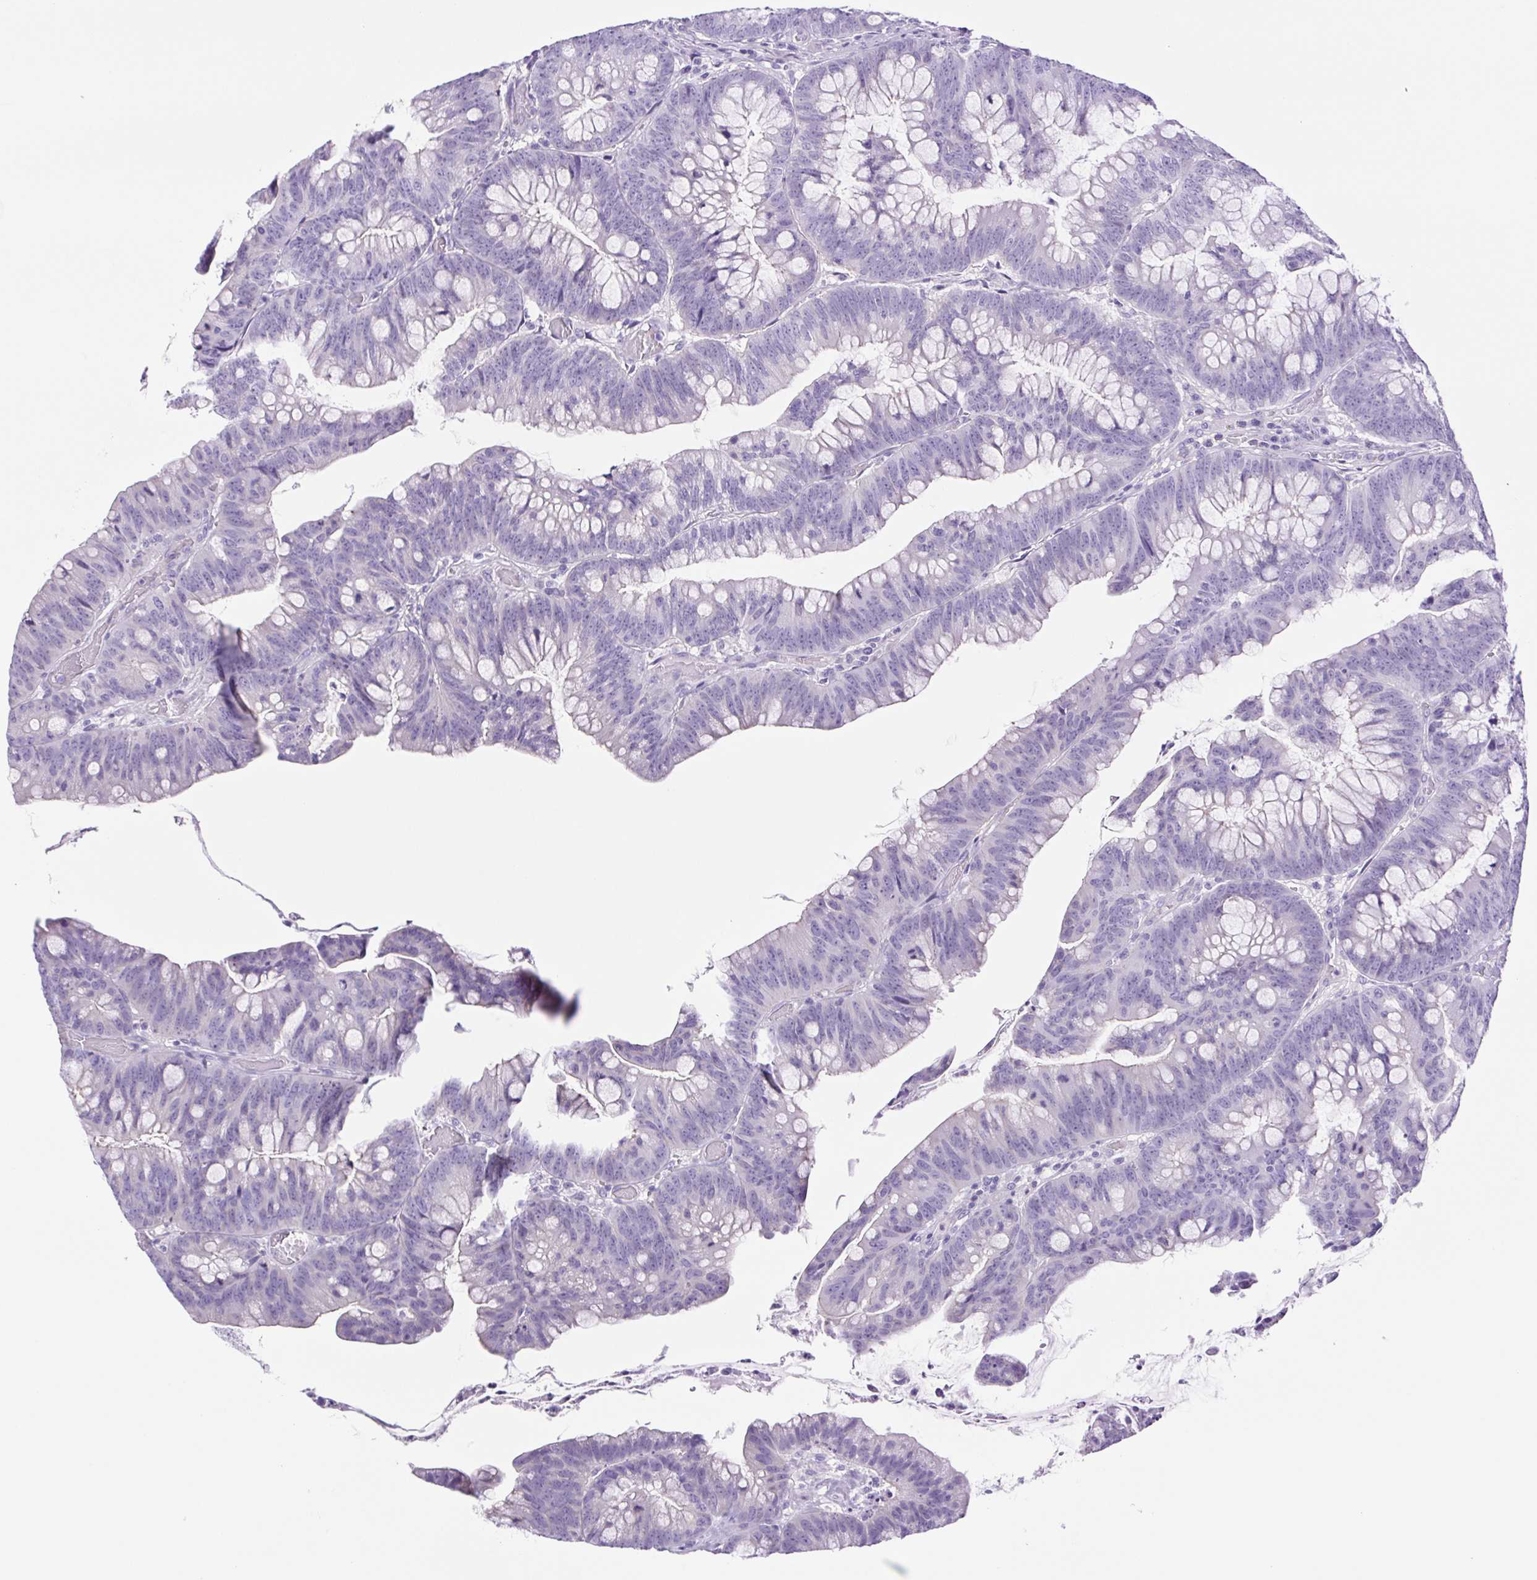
{"staining": {"intensity": "negative", "quantity": "none", "location": "none"}, "tissue": "colorectal cancer", "cell_type": "Tumor cells", "image_type": "cancer", "snomed": [{"axis": "morphology", "description": "Adenocarcinoma, NOS"}, {"axis": "topography", "description": "Colon"}], "caption": "This image is of colorectal adenocarcinoma stained with immunohistochemistry to label a protein in brown with the nuclei are counter-stained blue. There is no staining in tumor cells.", "gene": "CDSN", "patient": {"sex": "male", "age": 62}}